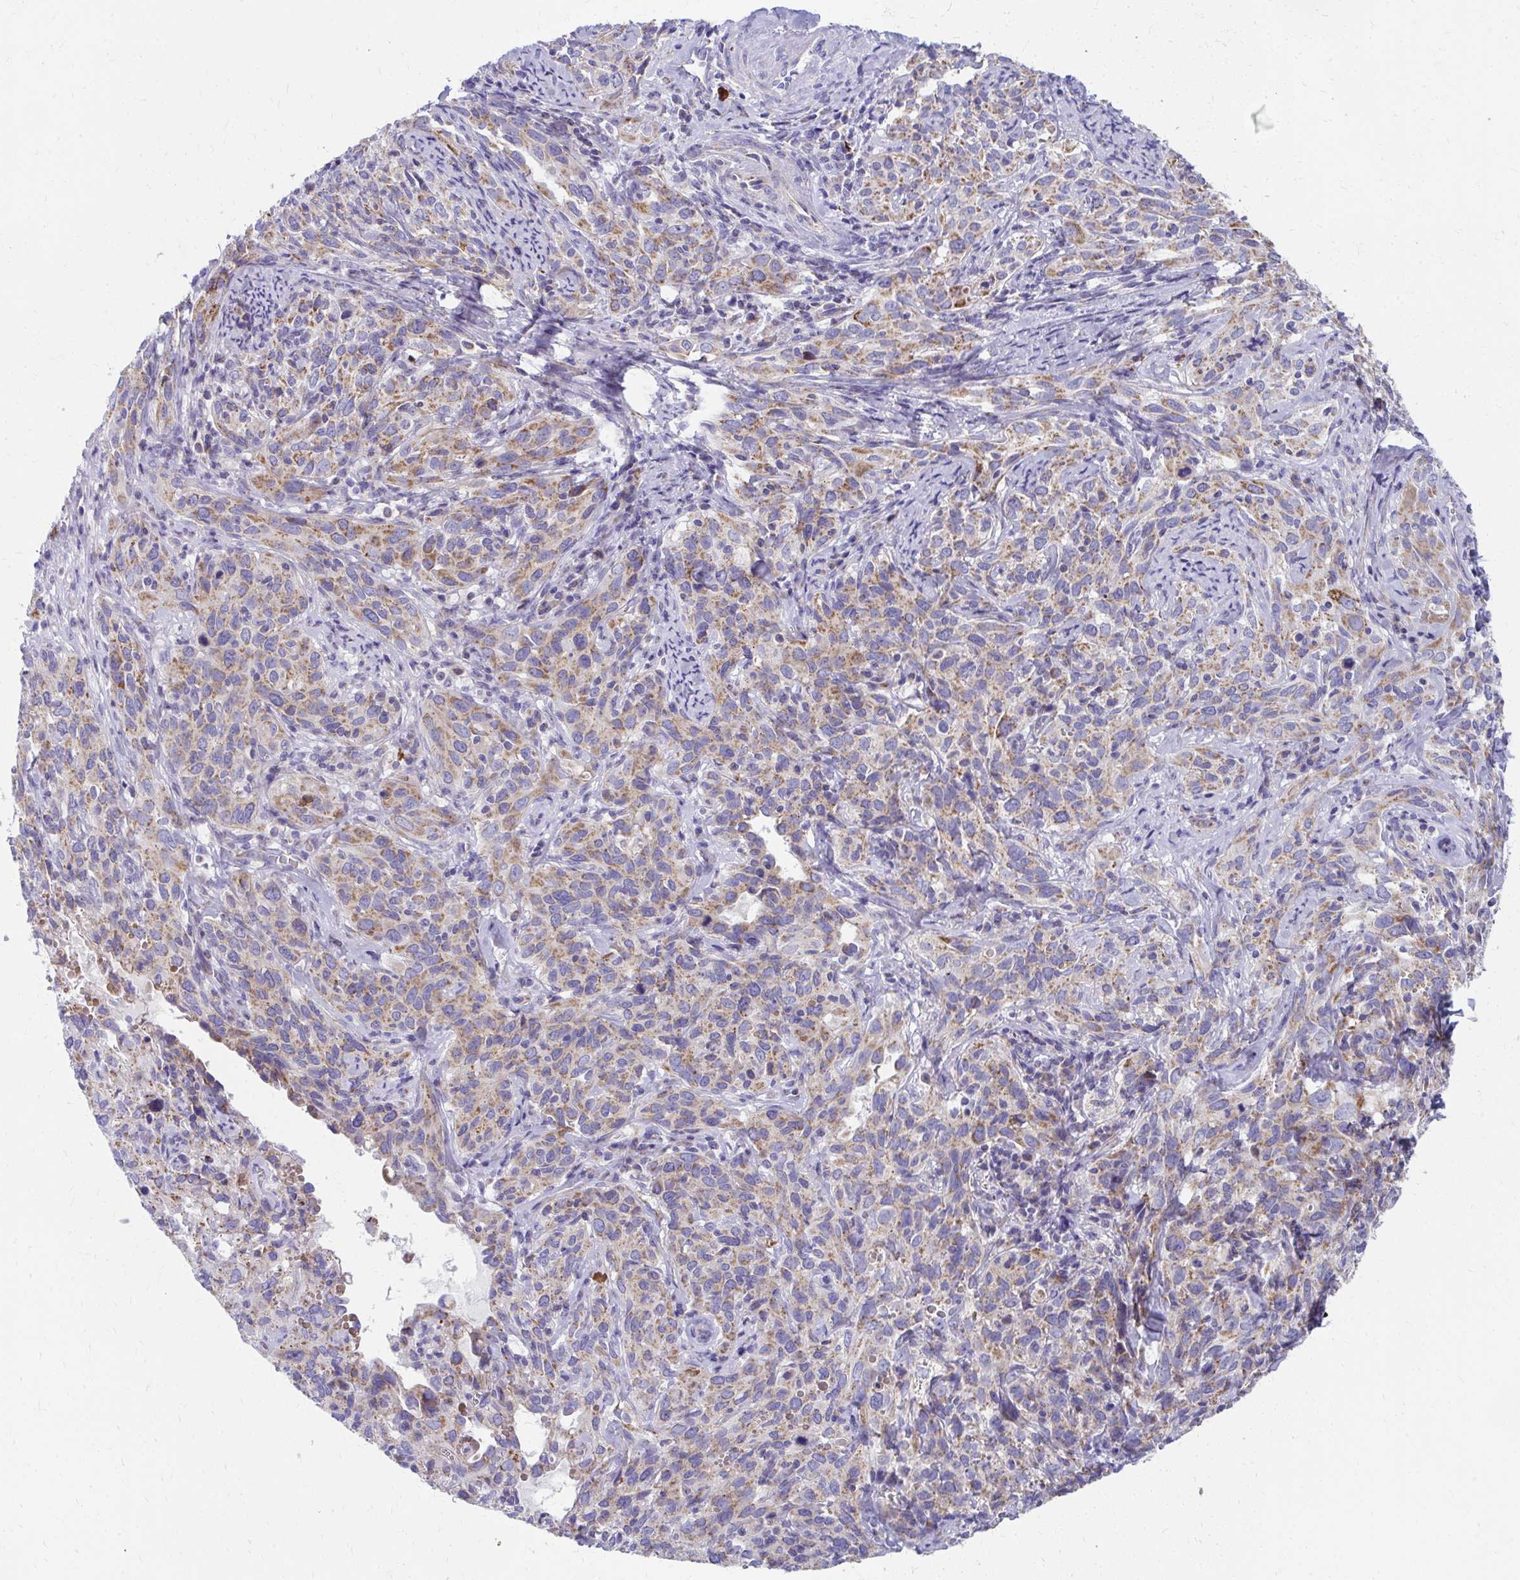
{"staining": {"intensity": "moderate", "quantity": ">75%", "location": "cytoplasmic/membranous"}, "tissue": "cervical cancer", "cell_type": "Tumor cells", "image_type": "cancer", "snomed": [{"axis": "morphology", "description": "Squamous cell carcinoma, NOS"}, {"axis": "topography", "description": "Cervix"}], "caption": "IHC of cervical cancer (squamous cell carcinoma) shows medium levels of moderate cytoplasmic/membranous expression in approximately >75% of tumor cells. (Brightfield microscopy of DAB IHC at high magnification).", "gene": "IL37", "patient": {"sex": "female", "age": 51}}